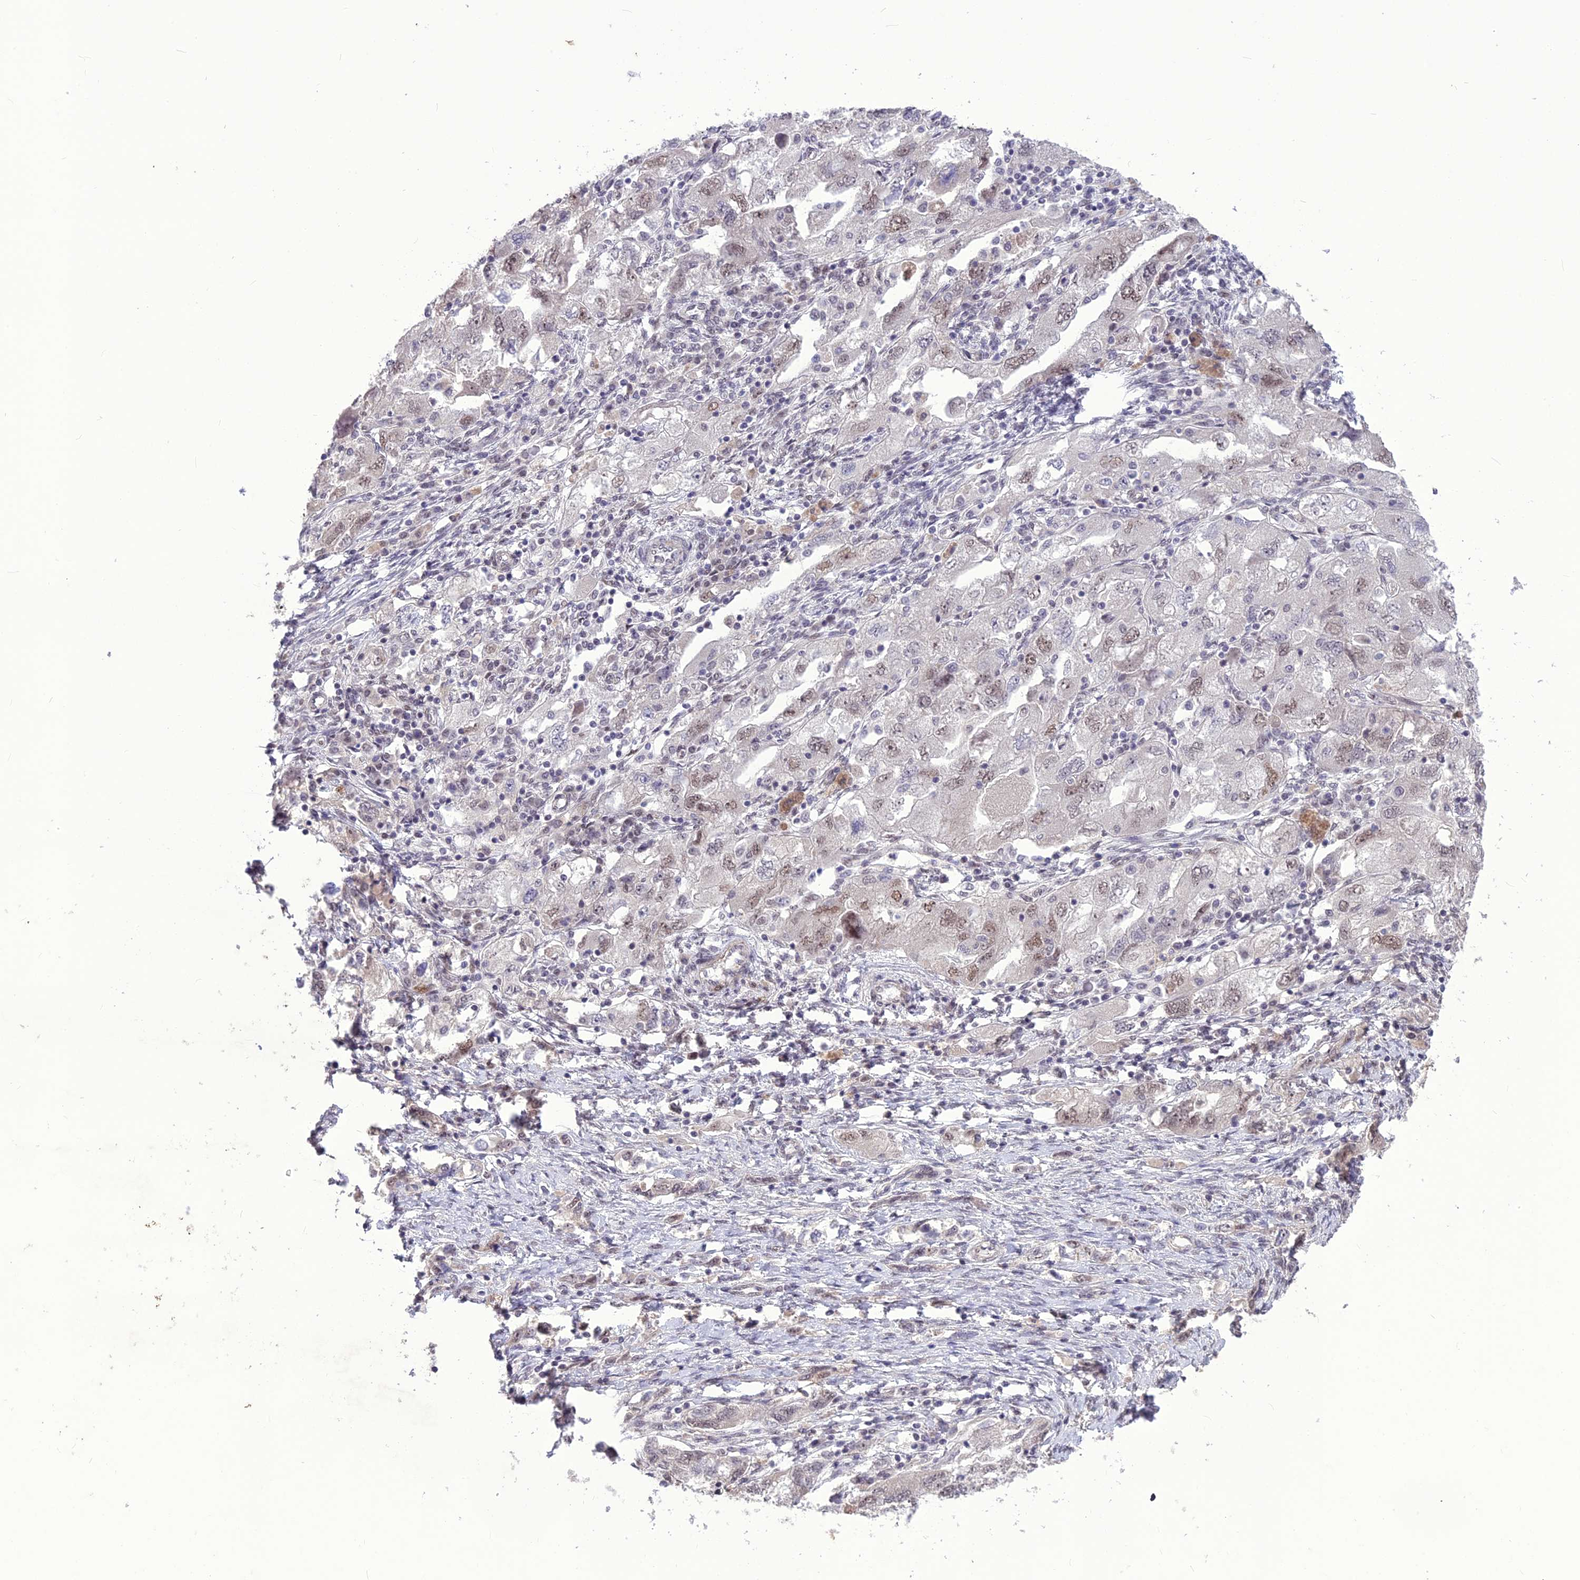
{"staining": {"intensity": "moderate", "quantity": "25%-75%", "location": "nuclear"}, "tissue": "ovarian cancer", "cell_type": "Tumor cells", "image_type": "cancer", "snomed": [{"axis": "morphology", "description": "Carcinoma, NOS"}, {"axis": "morphology", "description": "Cystadenocarcinoma, serous, NOS"}, {"axis": "topography", "description": "Ovary"}], "caption": "A photomicrograph of ovarian serous cystadenocarcinoma stained for a protein reveals moderate nuclear brown staining in tumor cells.", "gene": "DIS3", "patient": {"sex": "female", "age": 69}}